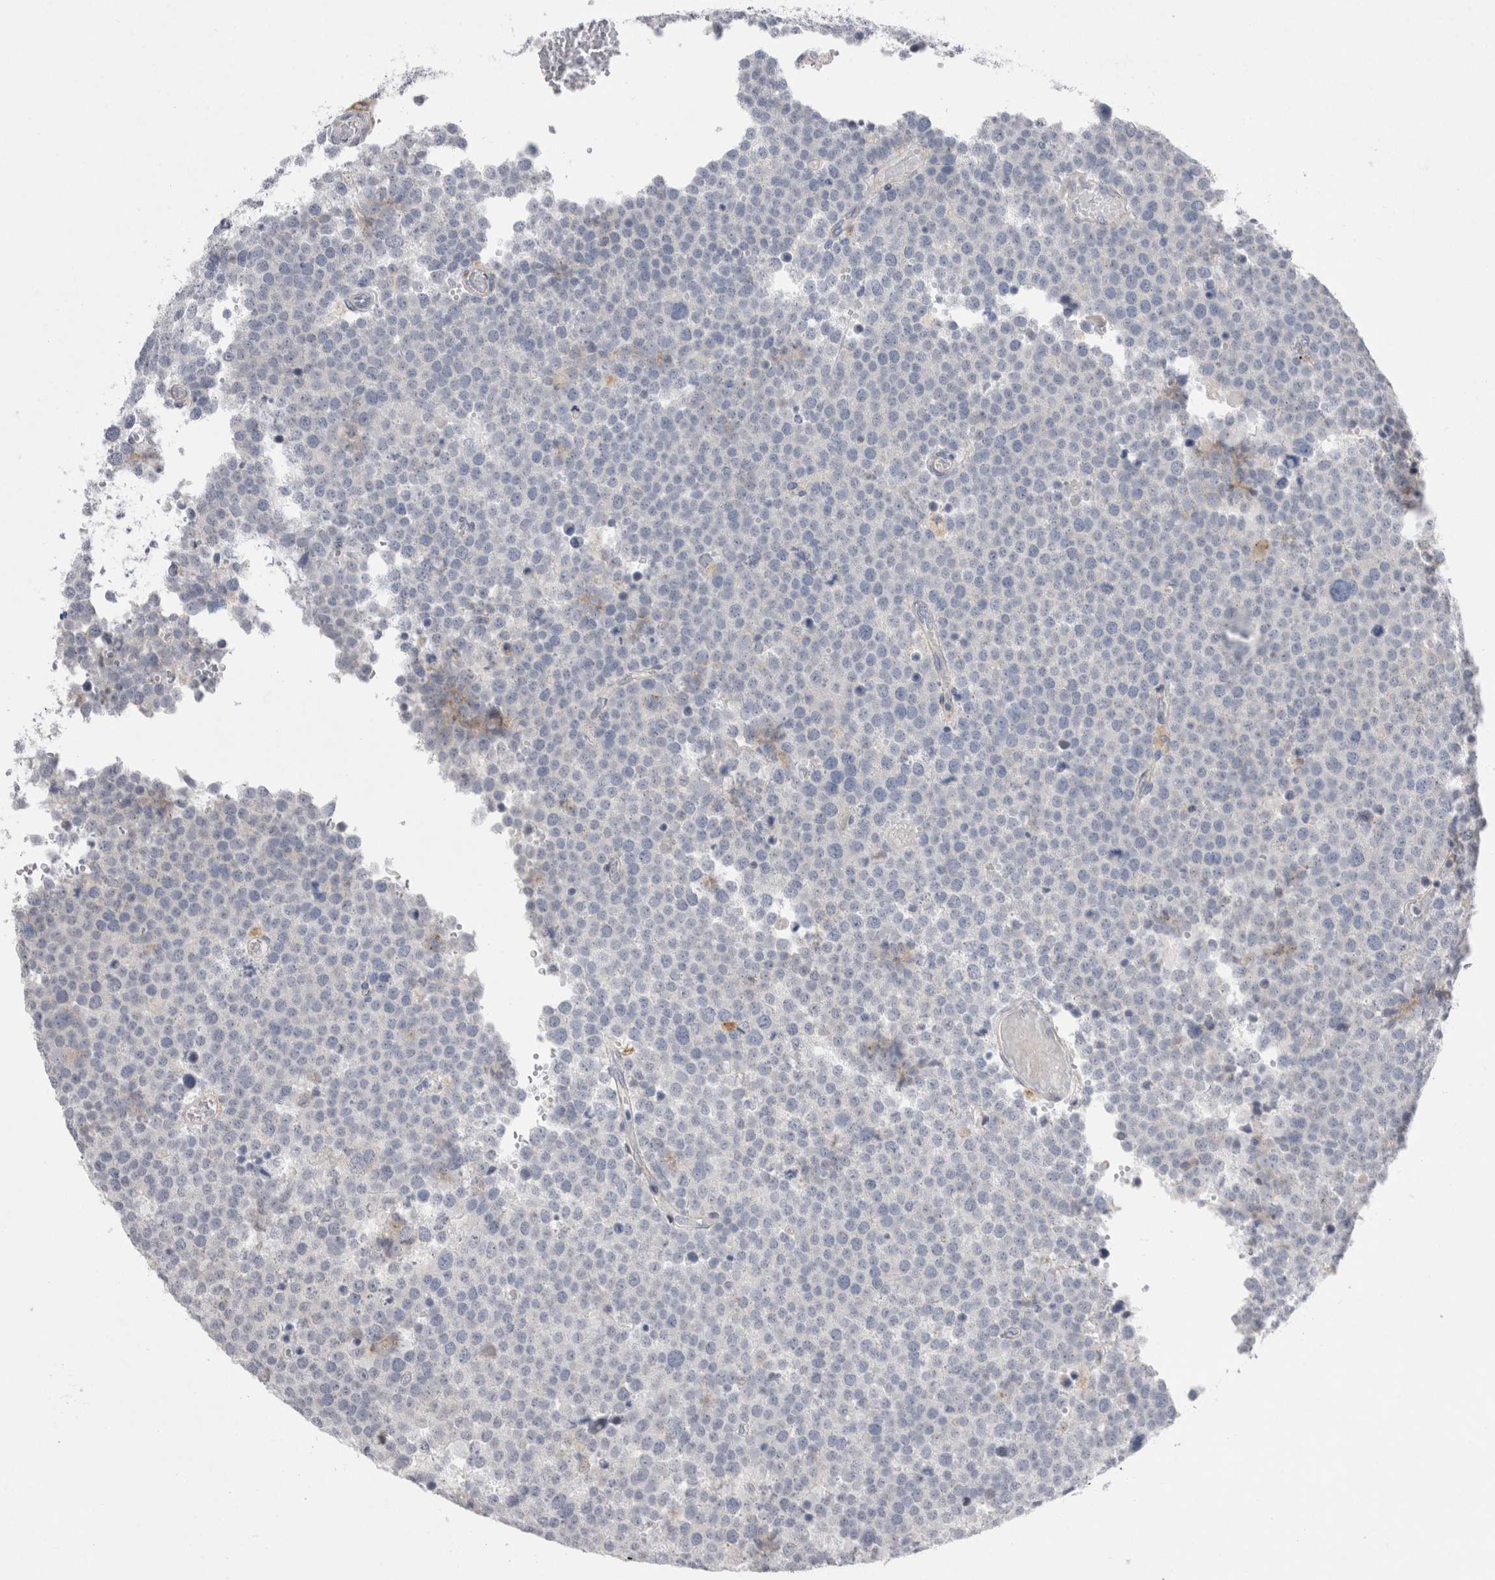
{"staining": {"intensity": "negative", "quantity": "none", "location": "none"}, "tissue": "testis cancer", "cell_type": "Tumor cells", "image_type": "cancer", "snomed": [{"axis": "morphology", "description": "Seminoma, NOS"}, {"axis": "topography", "description": "Testis"}], "caption": "DAB (3,3'-diaminobenzidine) immunohistochemical staining of testis seminoma exhibits no significant positivity in tumor cells.", "gene": "GAA", "patient": {"sex": "male", "age": 71}}